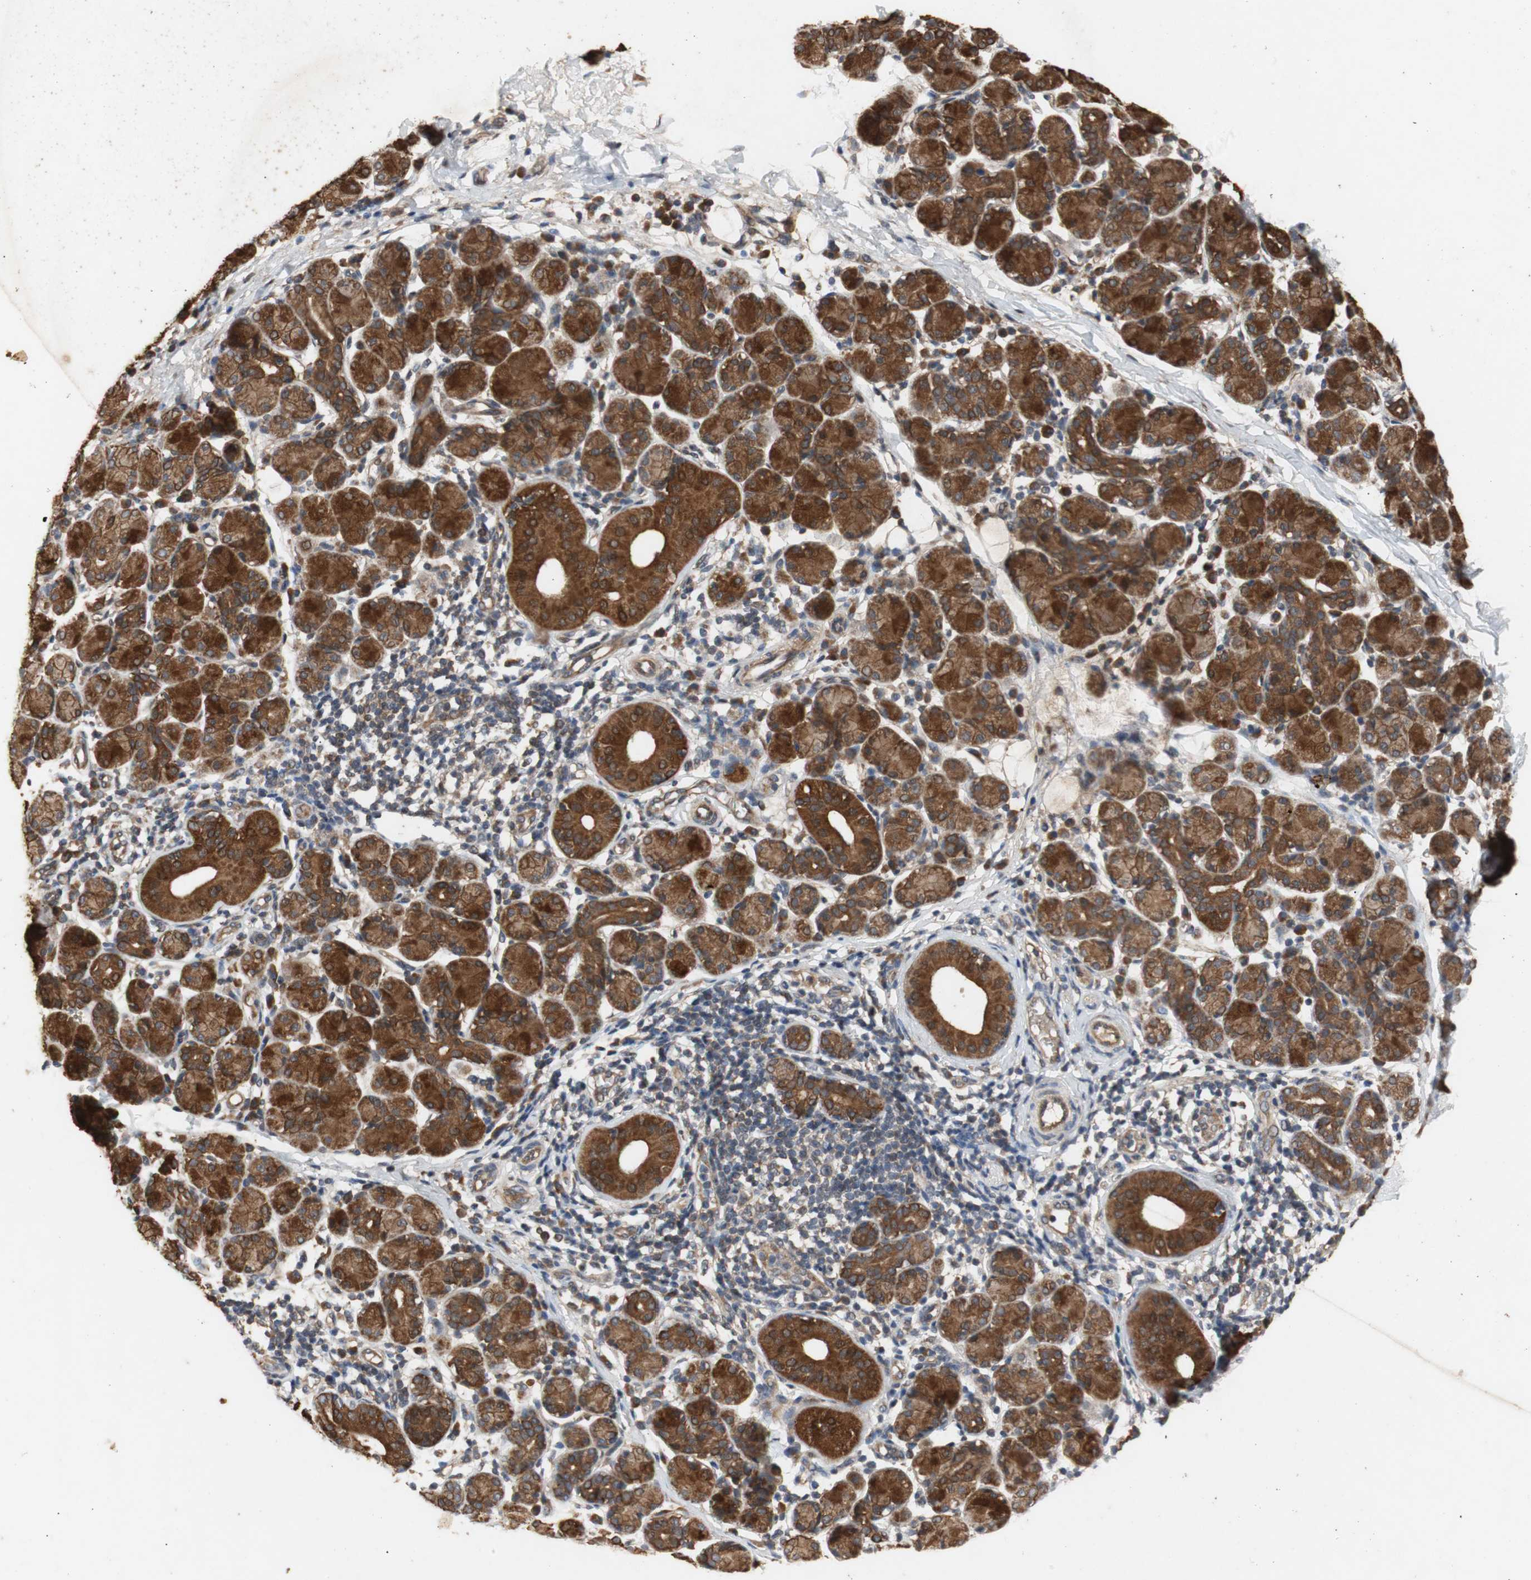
{"staining": {"intensity": "moderate", "quantity": ">75%", "location": "cytoplasmic/membranous"}, "tissue": "salivary gland", "cell_type": "Glandular cells", "image_type": "normal", "snomed": [{"axis": "morphology", "description": "Normal tissue, NOS"}, {"axis": "morphology", "description": "Inflammation, NOS"}, {"axis": "topography", "description": "Lymph node"}, {"axis": "topography", "description": "Salivary gland"}], "caption": "Immunohistochemical staining of benign salivary gland displays >75% levels of moderate cytoplasmic/membranous protein positivity in approximately >75% of glandular cells. (Stains: DAB (3,3'-diaminobenzidine) in brown, nuclei in blue, Microscopy: brightfield microscopy at high magnification).", "gene": "PKN1", "patient": {"sex": "male", "age": 3}}